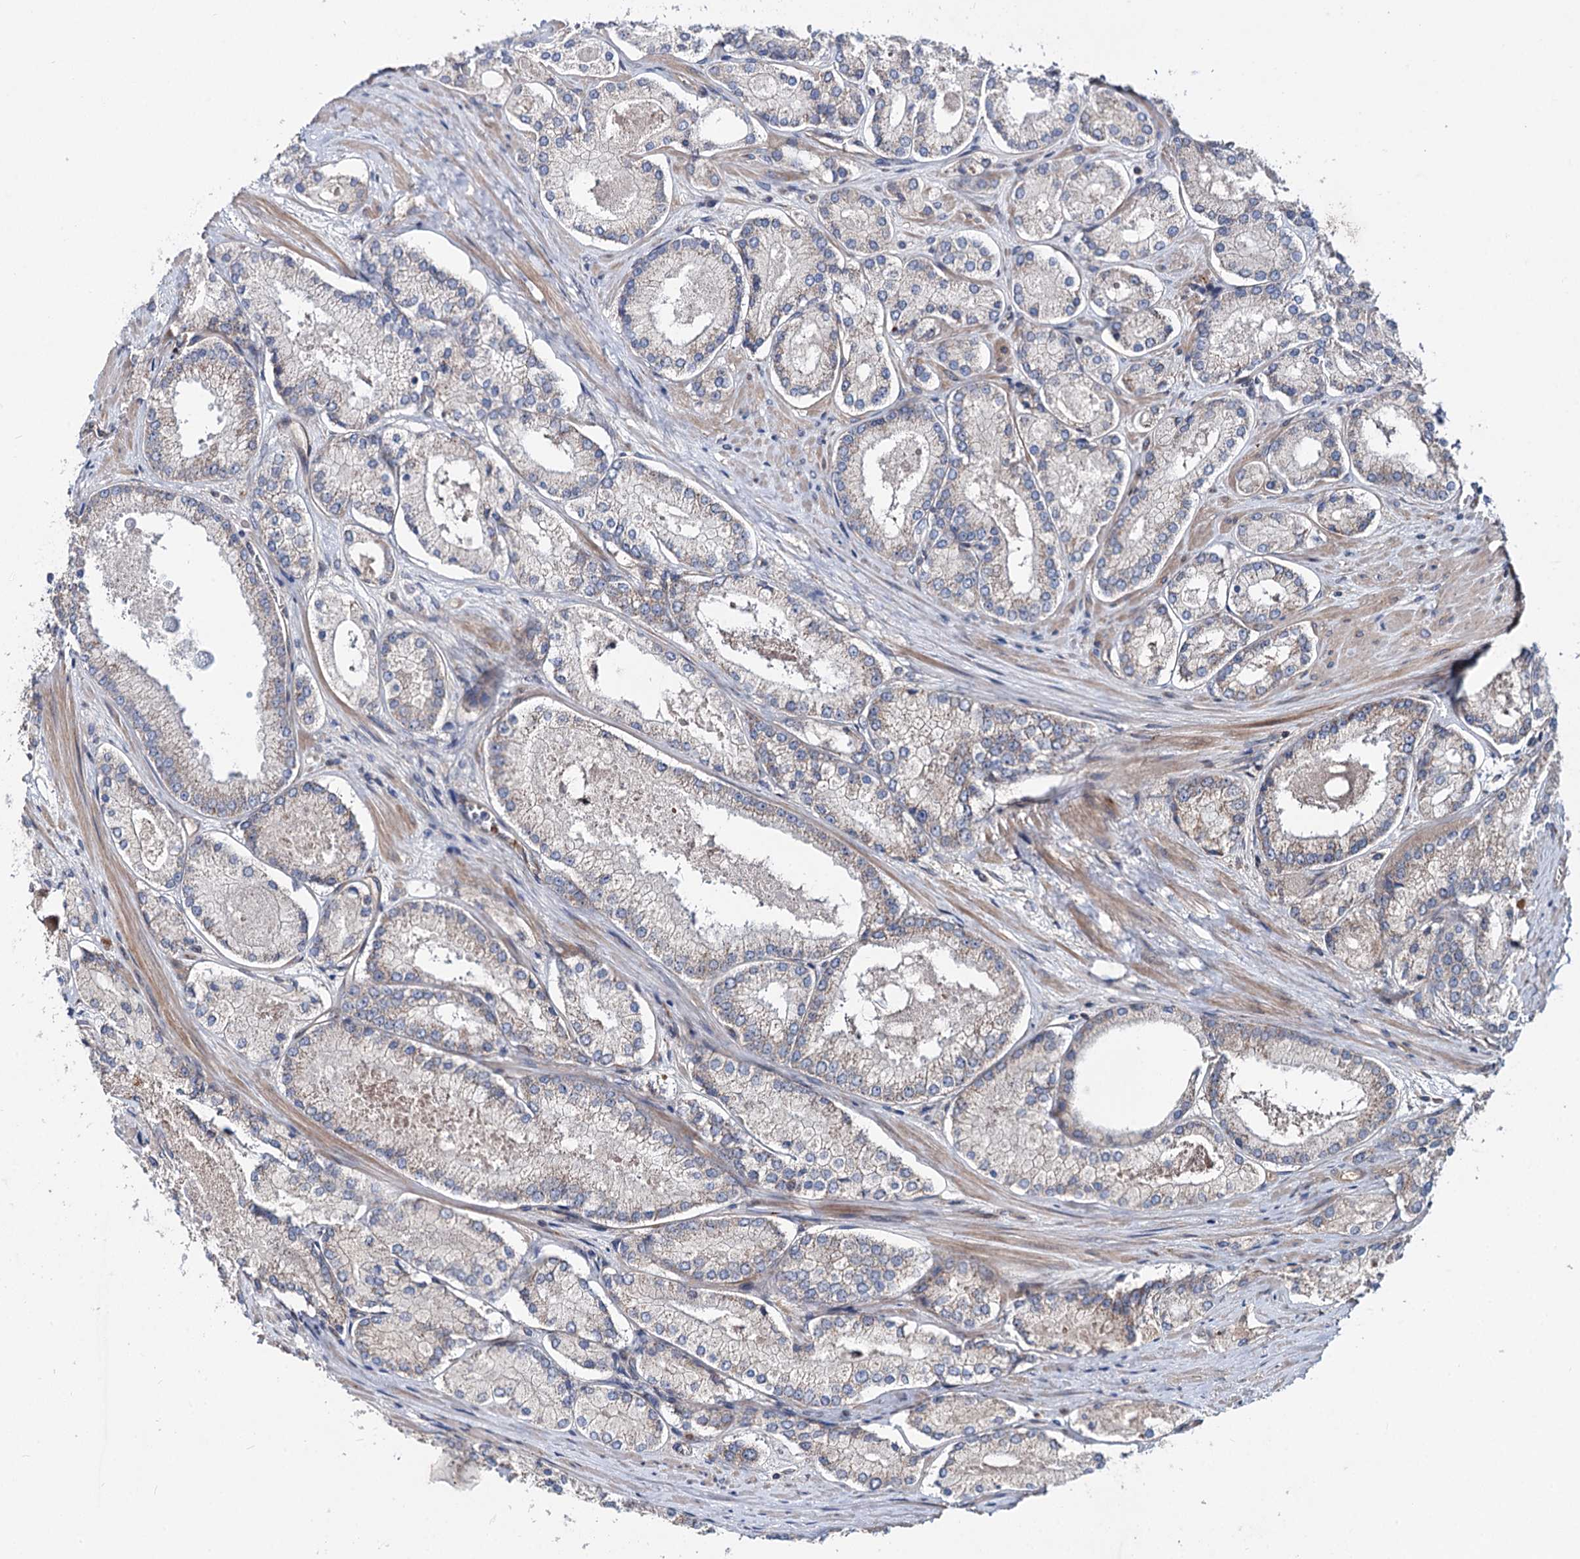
{"staining": {"intensity": "negative", "quantity": "none", "location": "none"}, "tissue": "prostate cancer", "cell_type": "Tumor cells", "image_type": "cancer", "snomed": [{"axis": "morphology", "description": "Adenocarcinoma, Low grade"}, {"axis": "topography", "description": "Prostate"}], "caption": "Tumor cells show no significant protein staining in prostate cancer (low-grade adenocarcinoma).", "gene": "PTDSS2", "patient": {"sex": "male", "age": 74}}